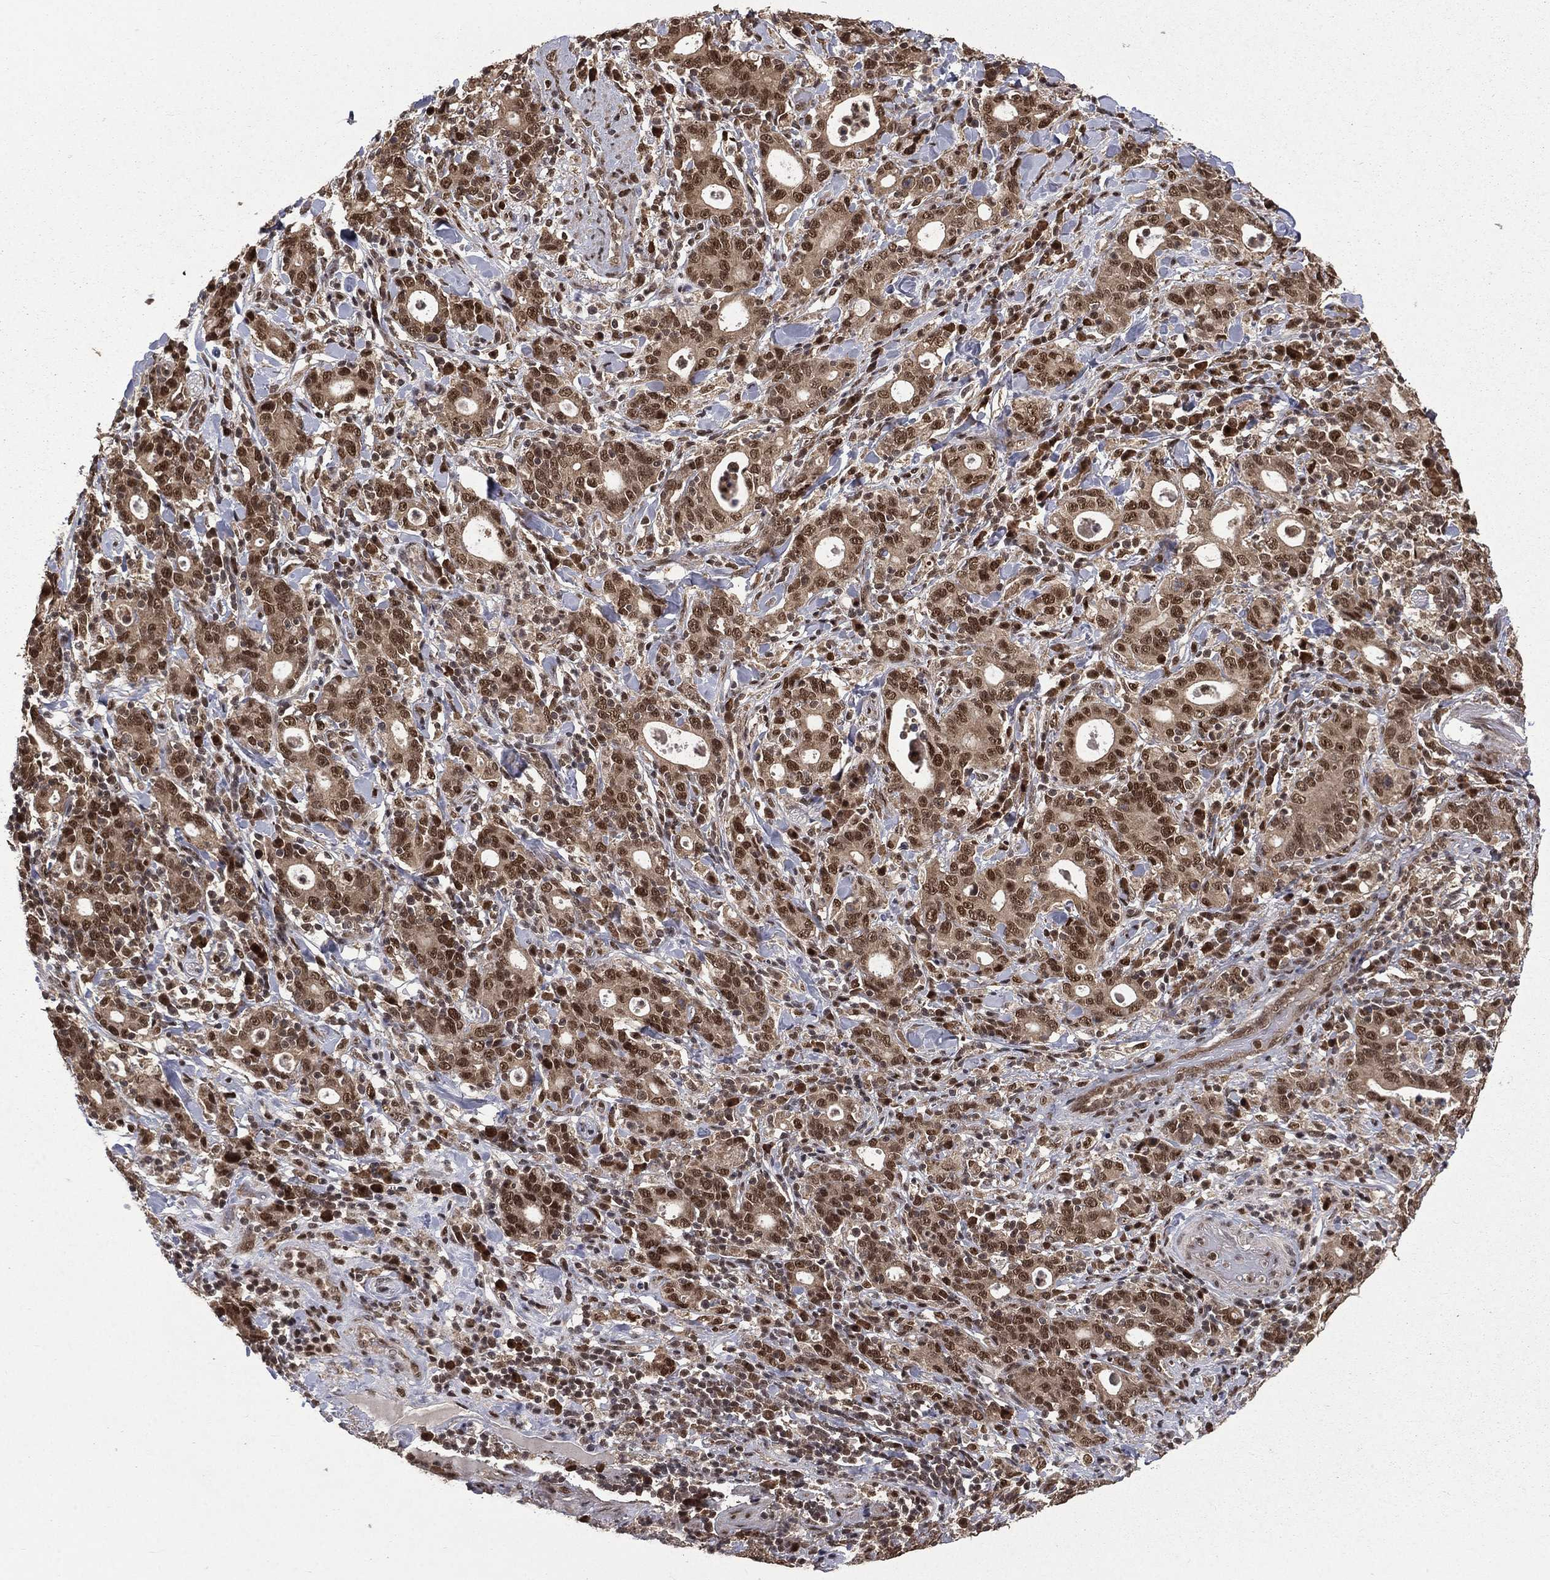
{"staining": {"intensity": "strong", "quantity": ">75%", "location": "nuclear"}, "tissue": "stomach cancer", "cell_type": "Tumor cells", "image_type": "cancer", "snomed": [{"axis": "morphology", "description": "Adenocarcinoma, NOS"}, {"axis": "topography", "description": "Stomach"}], "caption": "Immunohistochemical staining of adenocarcinoma (stomach) exhibits high levels of strong nuclear protein positivity in about >75% of tumor cells.", "gene": "JMJD6", "patient": {"sex": "male", "age": 79}}